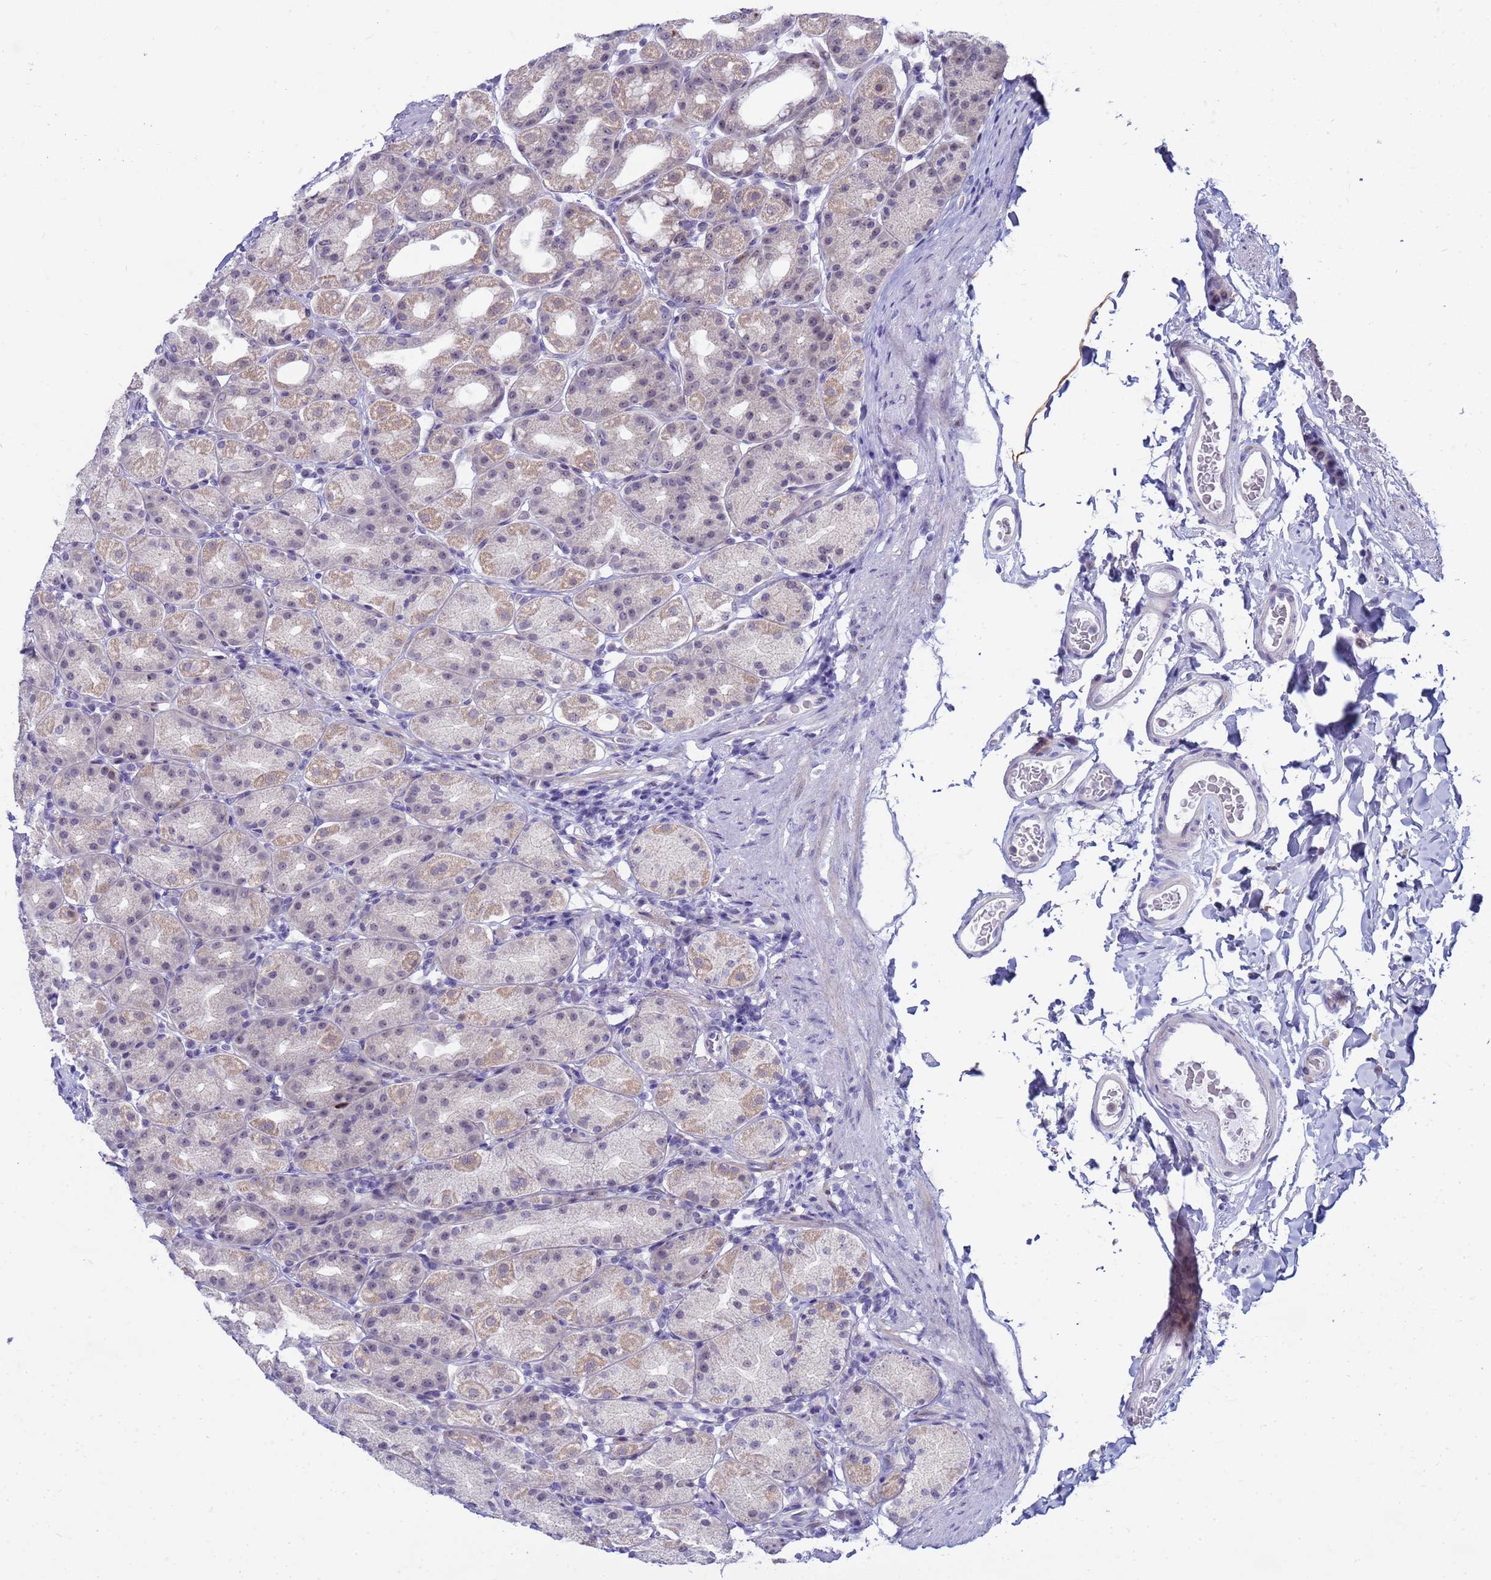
{"staining": {"intensity": "weak", "quantity": "<25%", "location": "cytoplasmic/membranous,nuclear"}, "tissue": "stomach", "cell_type": "Glandular cells", "image_type": "normal", "snomed": [{"axis": "morphology", "description": "Normal tissue, NOS"}, {"axis": "topography", "description": "Stomach, upper"}], "caption": "This is an immunohistochemistry (IHC) histopathology image of benign human stomach. There is no positivity in glandular cells.", "gene": "LRATD1", "patient": {"sex": "male", "age": 68}}